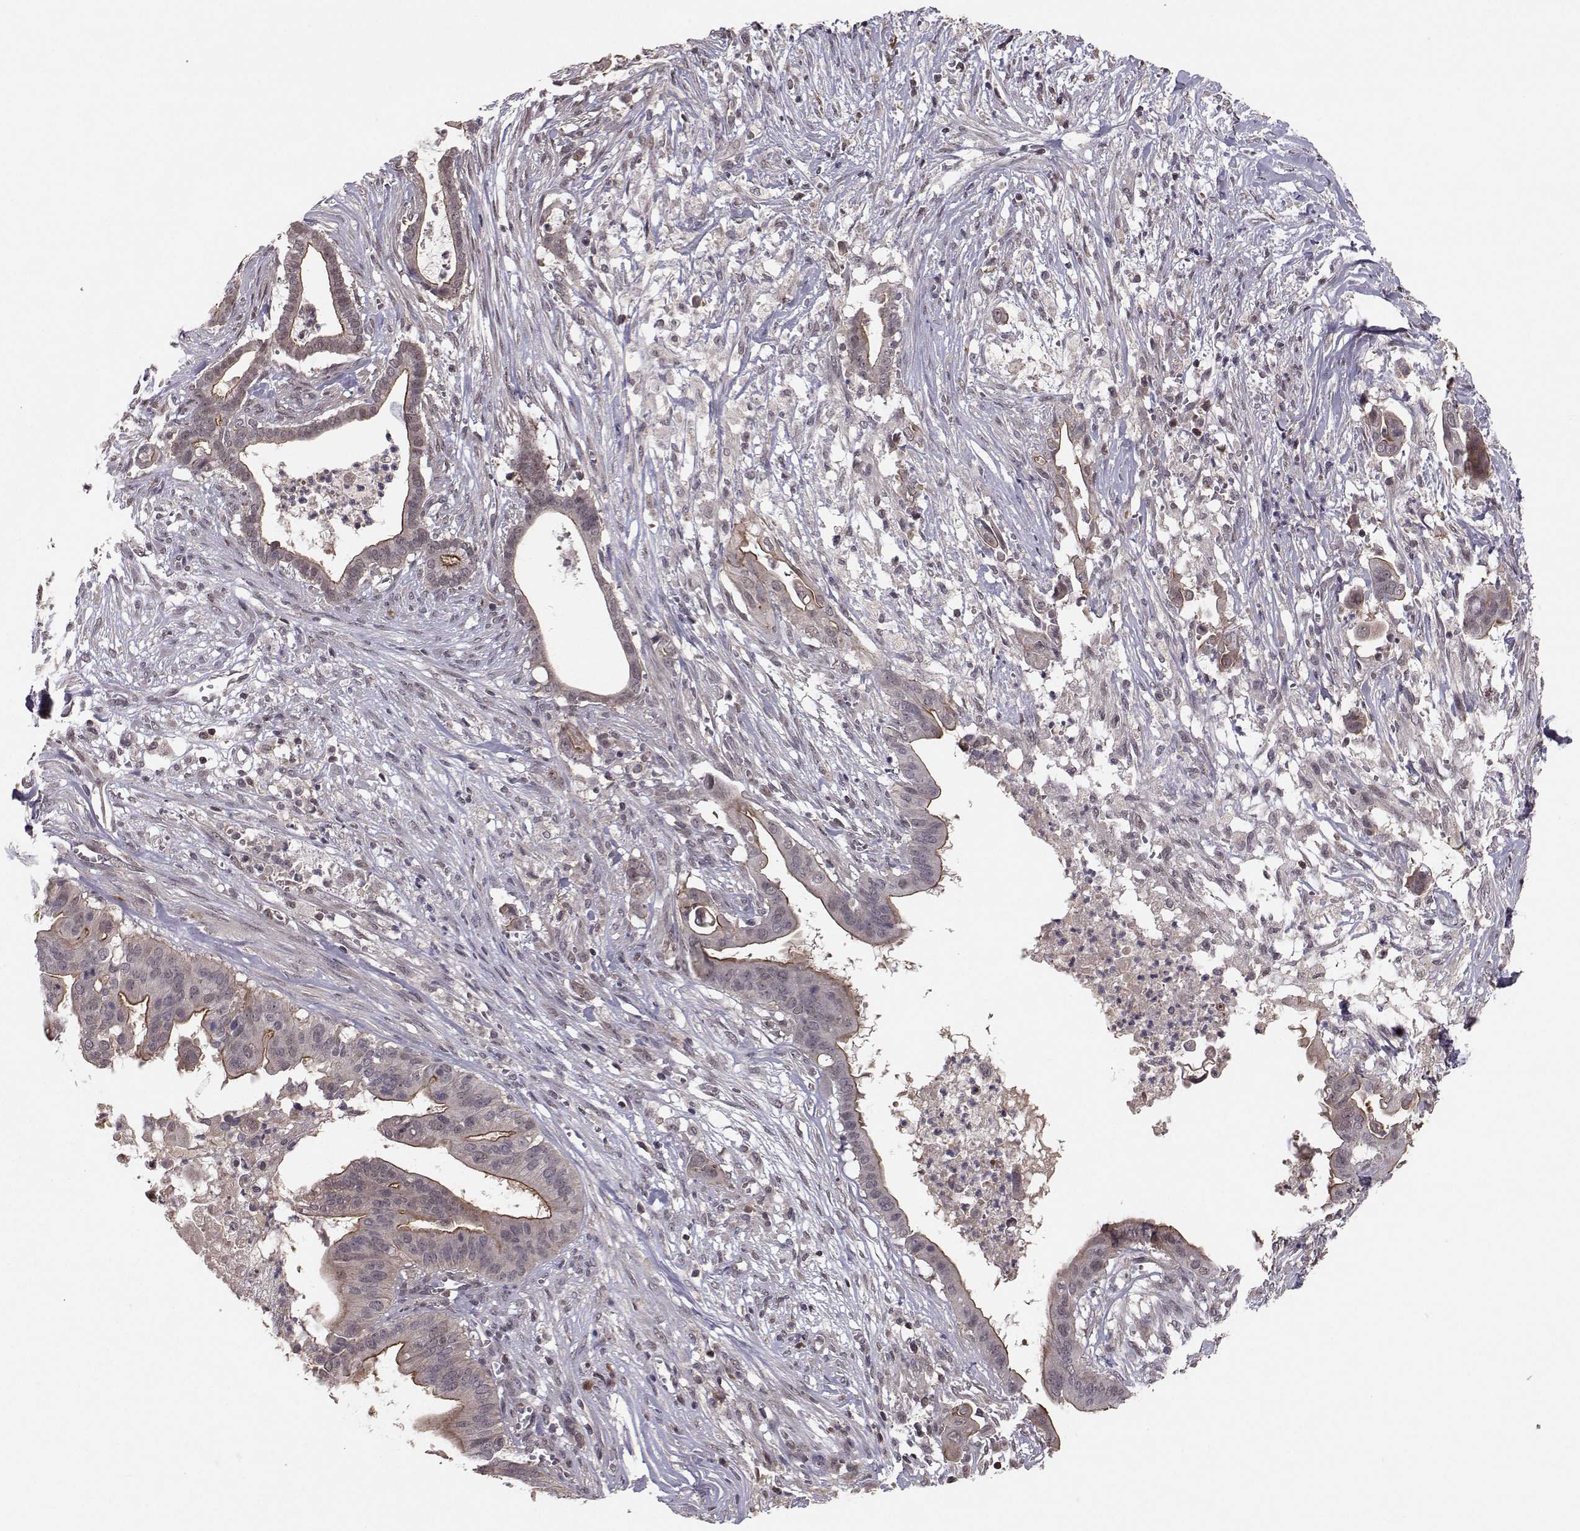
{"staining": {"intensity": "strong", "quantity": "25%-75%", "location": "cytoplasmic/membranous"}, "tissue": "pancreatic cancer", "cell_type": "Tumor cells", "image_type": "cancer", "snomed": [{"axis": "morphology", "description": "Adenocarcinoma, NOS"}, {"axis": "topography", "description": "Pancreas"}], "caption": "Tumor cells show strong cytoplasmic/membranous positivity in about 25%-75% of cells in pancreatic cancer (adenocarcinoma). Using DAB (brown) and hematoxylin (blue) stains, captured at high magnification using brightfield microscopy.", "gene": "PLEKHG3", "patient": {"sex": "male", "age": 61}}